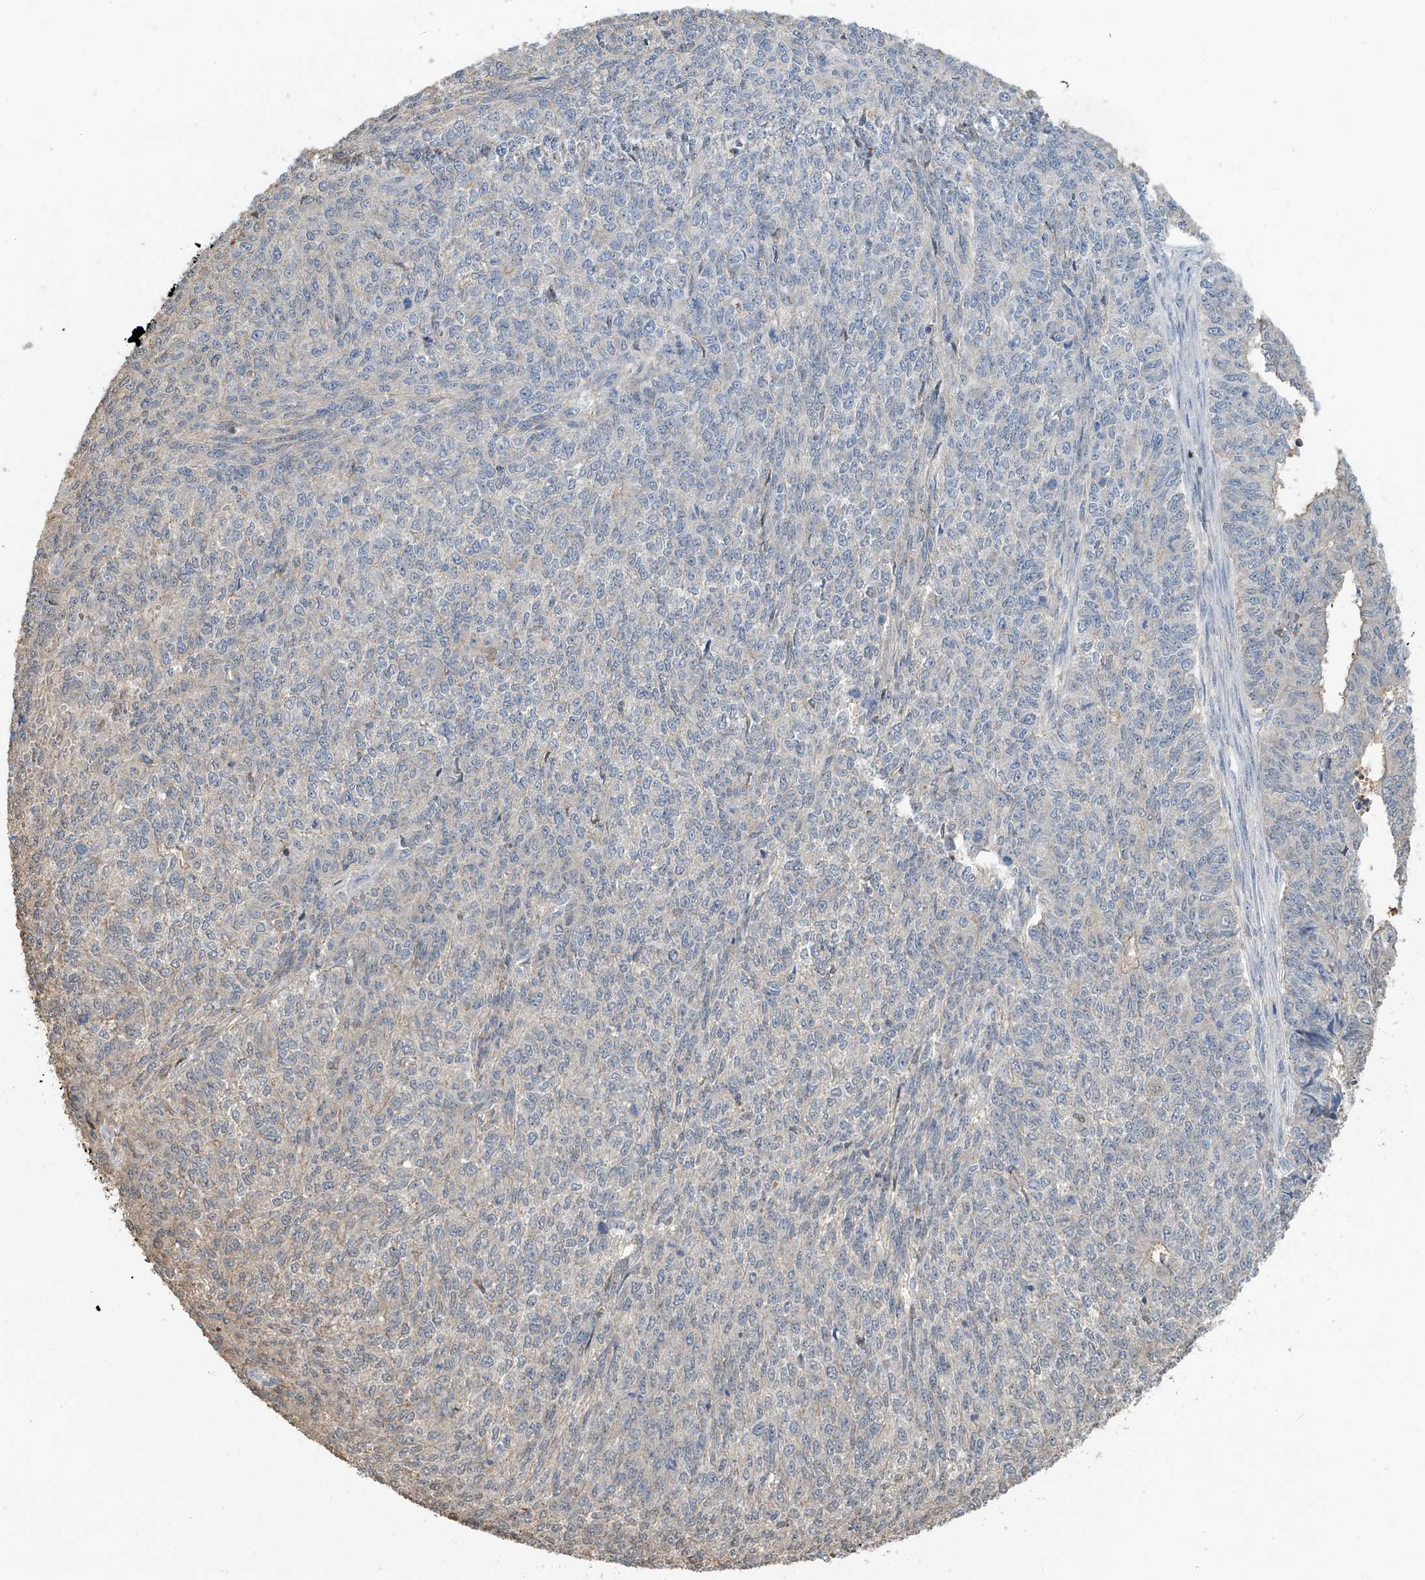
{"staining": {"intensity": "negative", "quantity": "none", "location": "none"}, "tissue": "endometrial cancer", "cell_type": "Tumor cells", "image_type": "cancer", "snomed": [{"axis": "morphology", "description": "Adenocarcinoma, NOS"}, {"axis": "topography", "description": "Endometrium"}], "caption": "Immunohistochemical staining of endometrial cancer (adenocarcinoma) displays no significant staining in tumor cells.", "gene": "PMM1", "patient": {"sex": "female", "age": 32}}